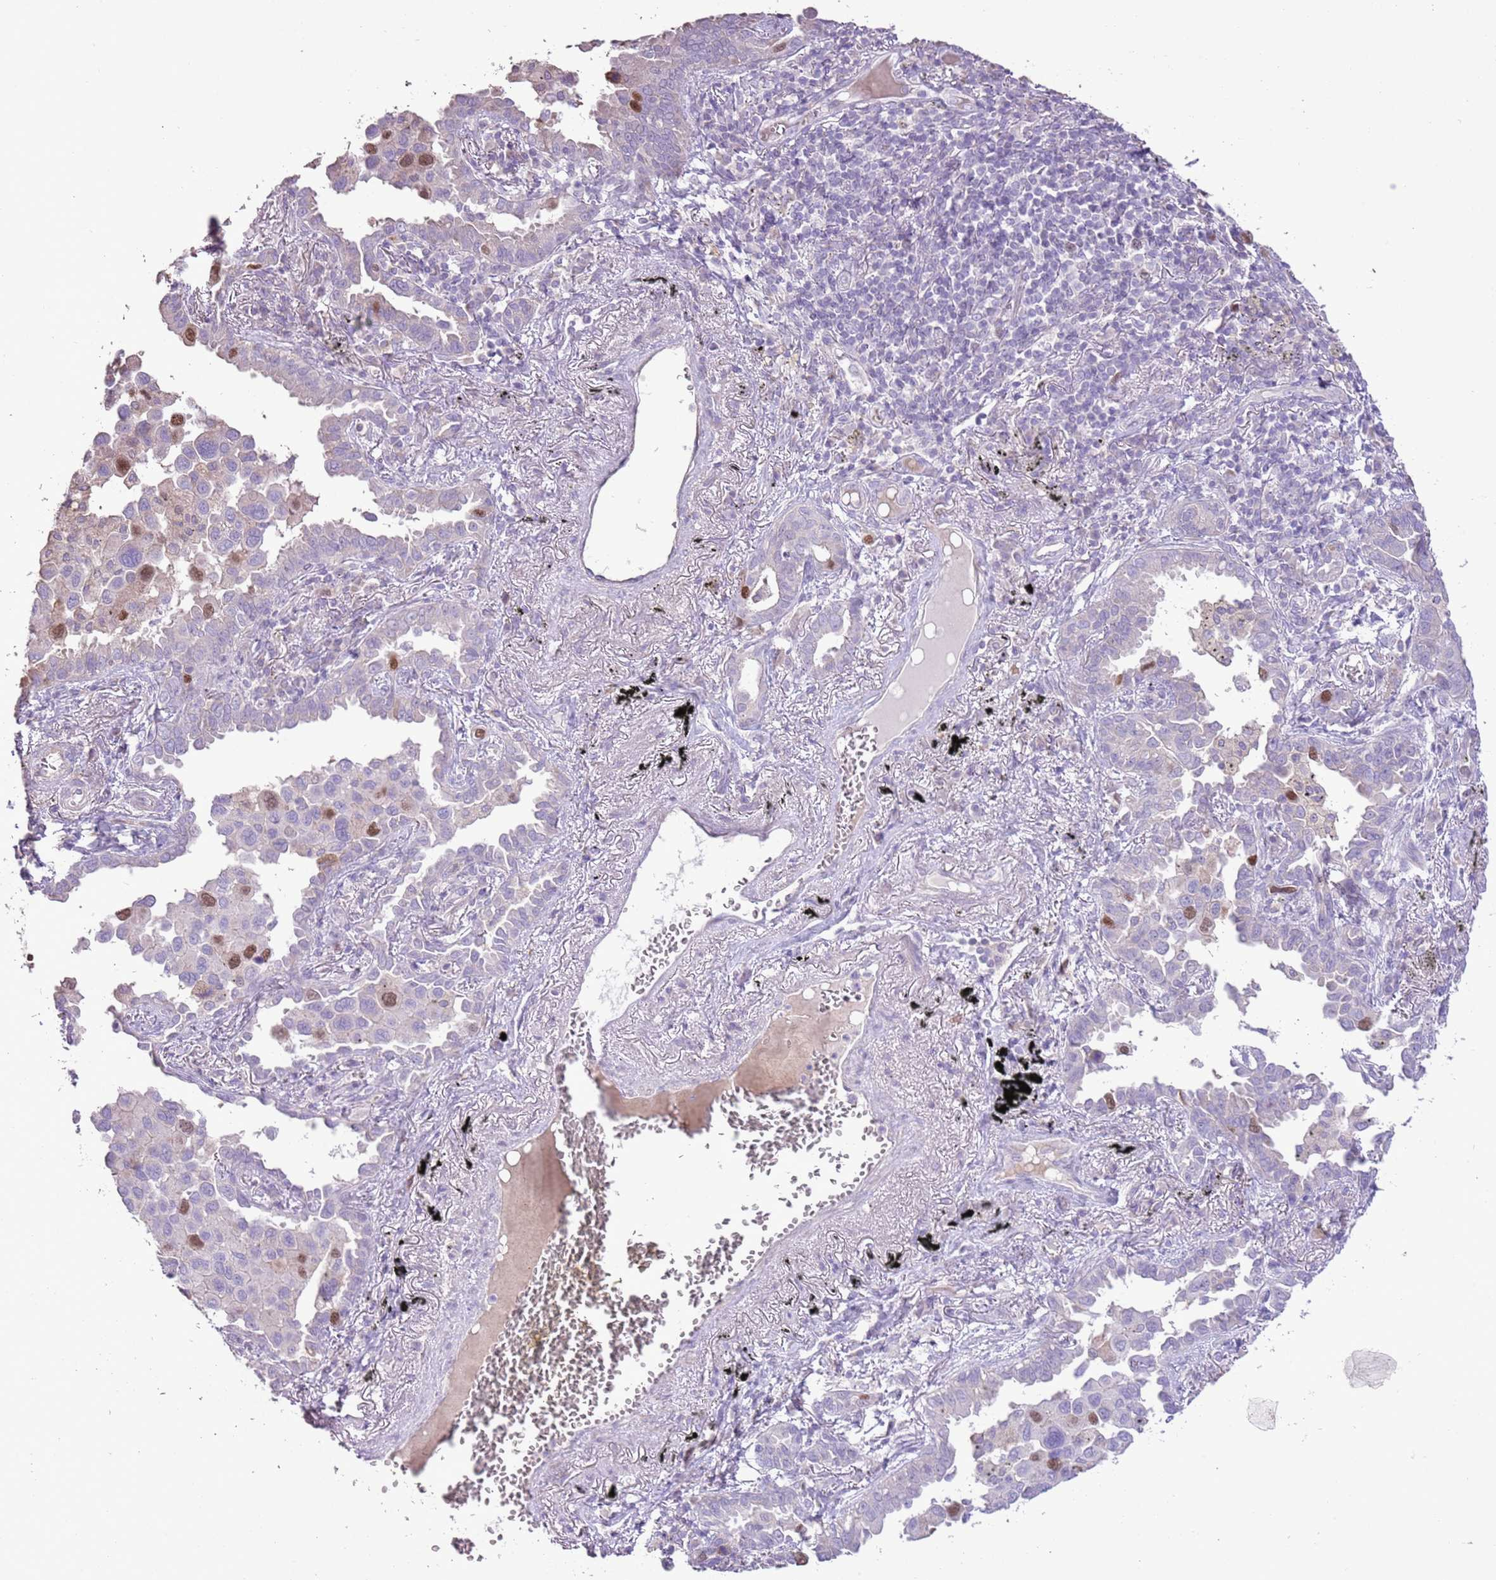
{"staining": {"intensity": "moderate", "quantity": "<25%", "location": "nuclear"}, "tissue": "lung cancer", "cell_type": "Tumor cells", "image_type": "cancer", "snomed": [{"axis": "morphology", "description": "Adenocarcinoma, NOS"}, {"axis": "topography", "description": "Lung"}], "caption": "Lung adenocarcinoma tissue shows moderate nuclear expression in approximately <25% of tumor cells (DAB = brown stain, brightfield microscopy at high magnification).", "gene": "GMNN", "patient": {"sex": "male", "age": 67}}